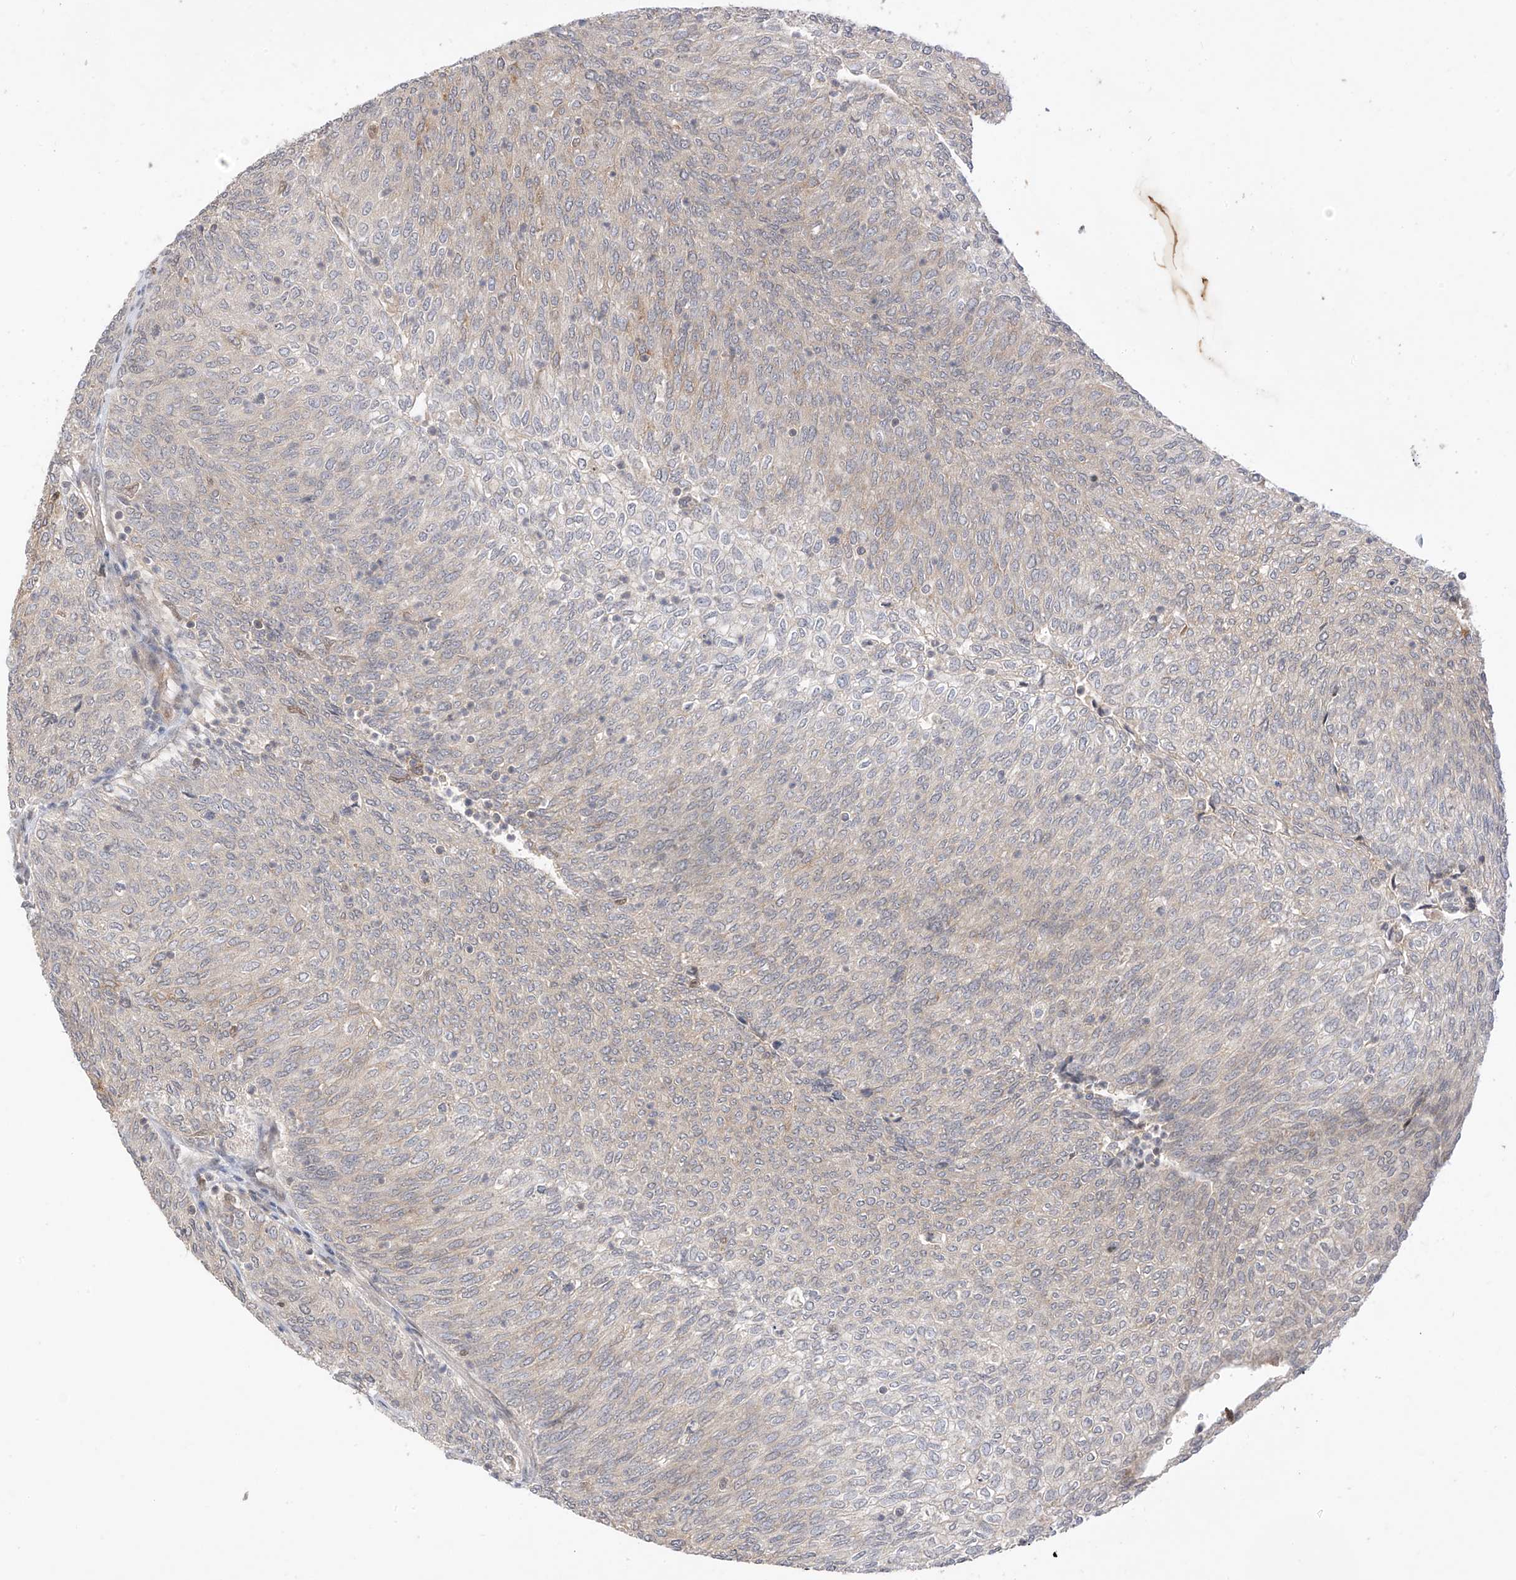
{"staining": {"intensity": "moderate", "quantity": "<25%", "location": "cytoplasmic/membranous"}, "tissue": "urothelial cancer", "cell_type": "Tumor cells", "image_type": "cancer", "snomed": [{"axis": "morphology", "description": "Urothelial carcinoma, Low grade"}, {"axis": "topography", "description": "Urinary bladder"}], "caption": "Protein expression analysis of low-grade urothelial carcinoma displays moderate cytoplasmic/membranous positivity in about <25% of tumor cells.", "gene": "MRTFA", "patient": {"sex": "female", "age": 79}}